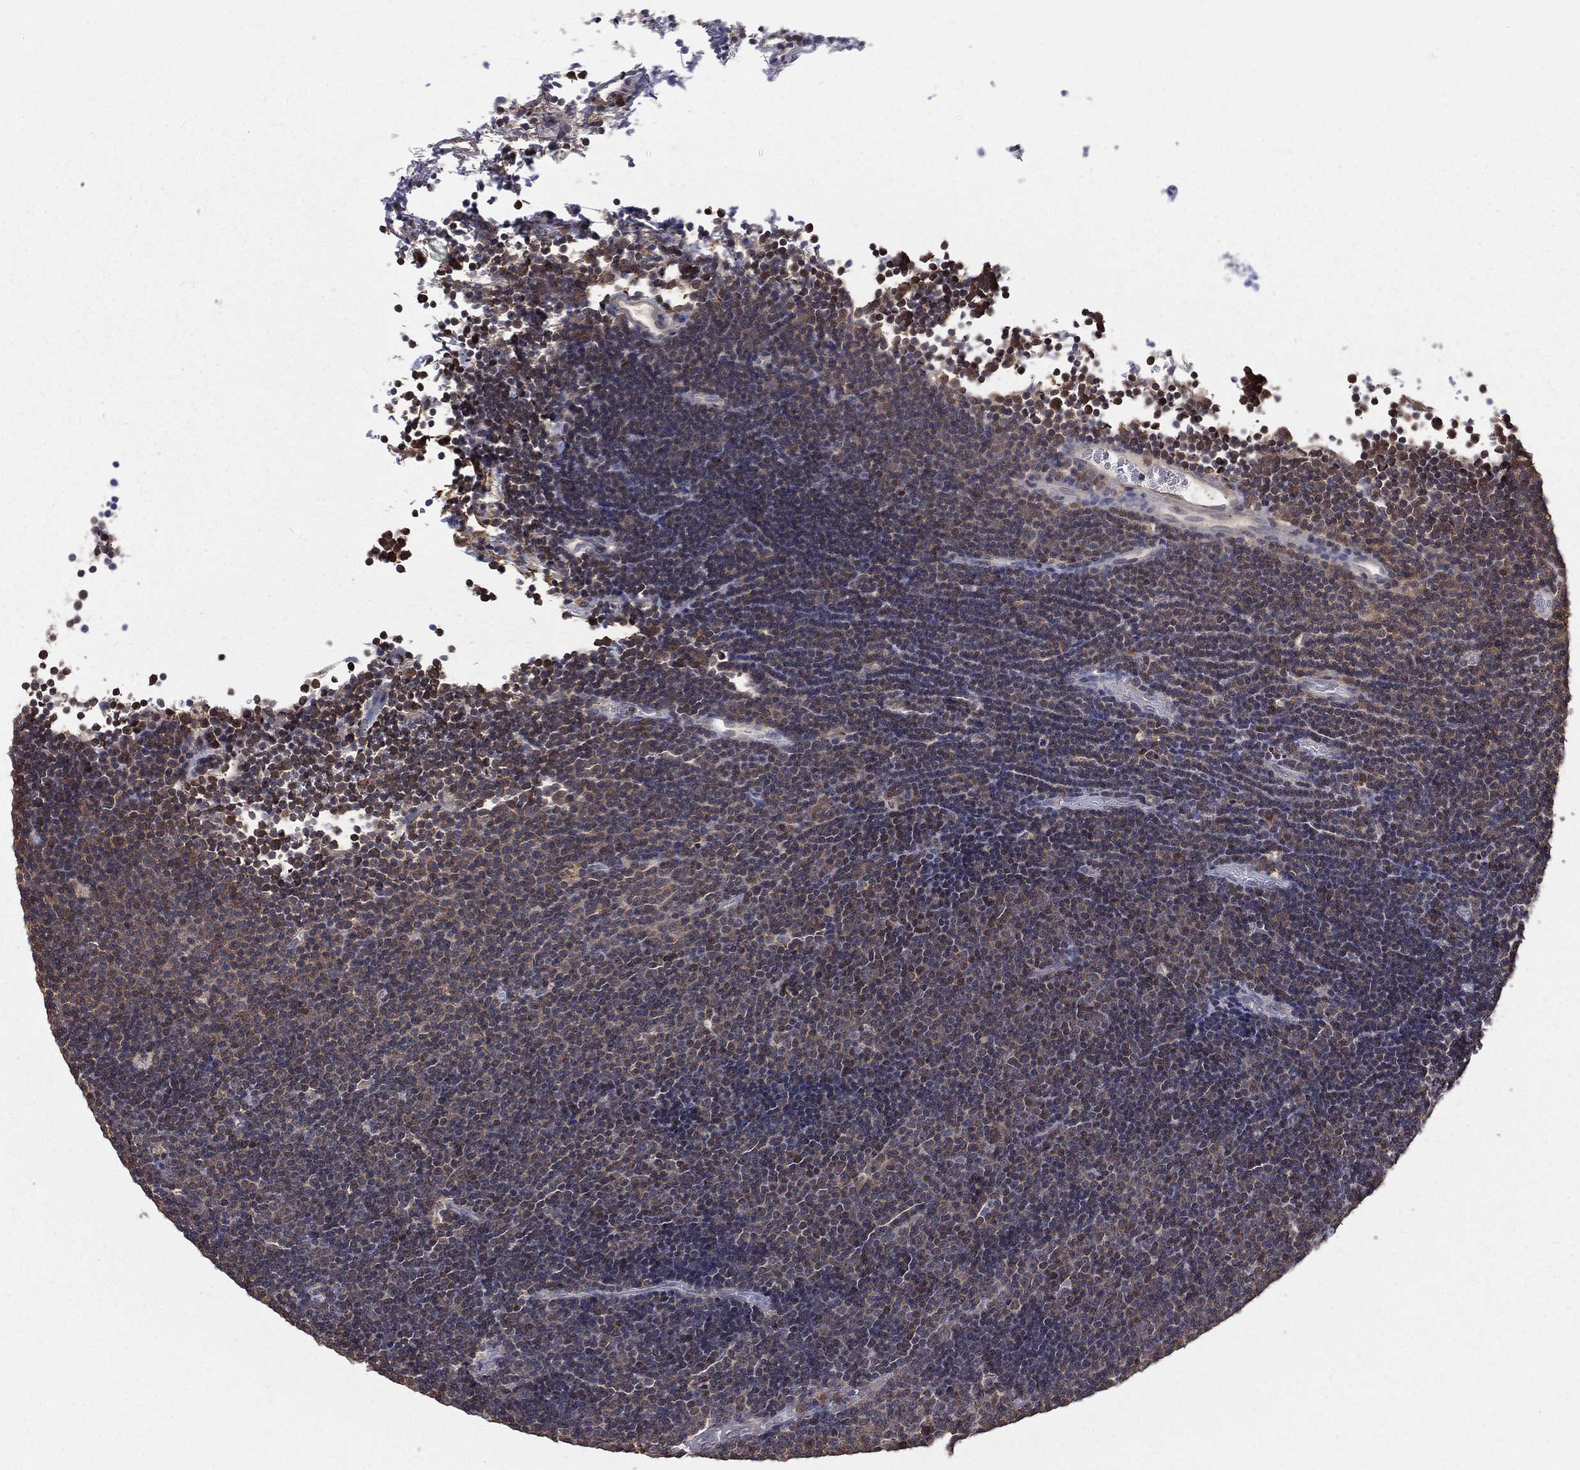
{"staining": {"intensity": "moderate", "quantity": "<25%", "location": "nuclear"}, "tissue": "lymphoma", "cell_type": "Tumor cells", "image_type": "cancer", "snomed": [{"axis": "morphology", "description": "Malignant lymphoma, non-Hodgkin's type, Low grade"}, {"axis": "topography", "description": "Brain"}], "caption": "Human malignant lymphoma, non-Hodgkin's type (low-grade) stained for a protein (brown) exhibits moderate nuclear positive positivity in about <25% of tumor cells.", "gene": "TBC1D2", "patient": {"sex": "female", "age": 66}}